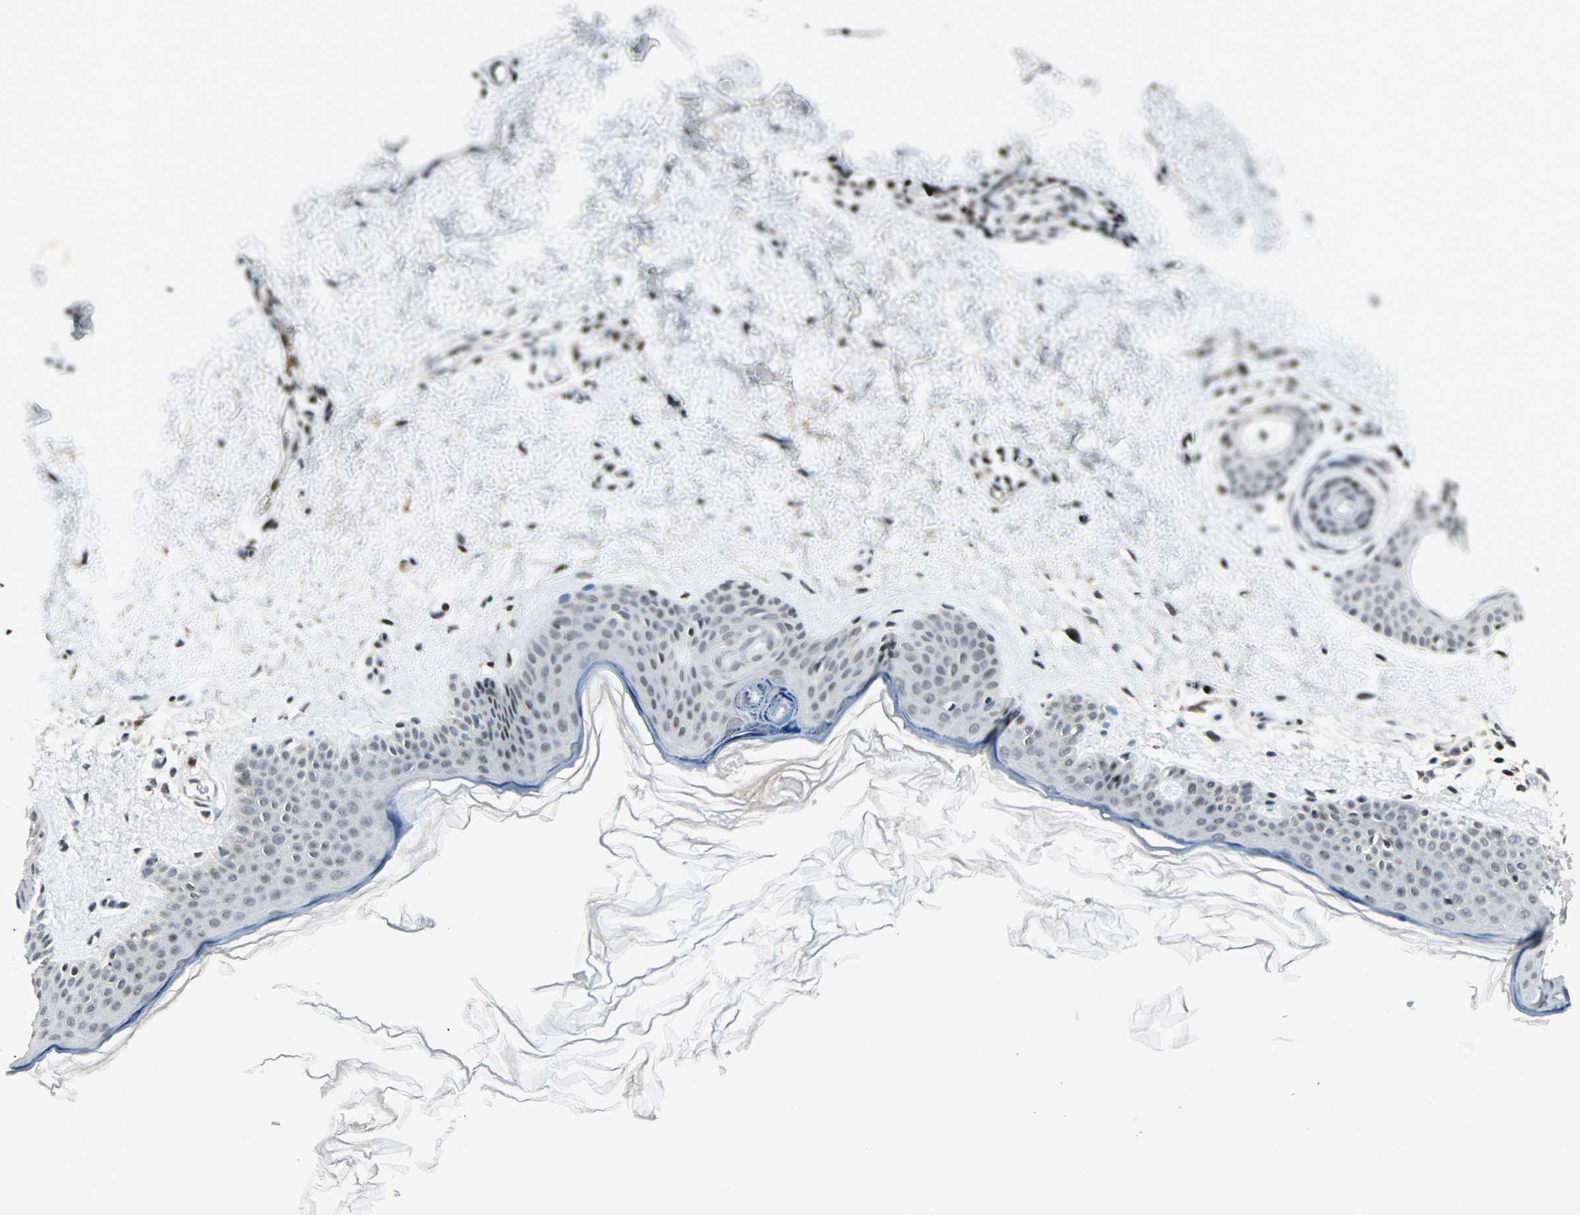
{"staining": {"intensity": "weak", "quantity": "25%-75%", "location": "nuclear"}, "tissue": "skin", "cell_type": "Fibroblasts", "image_type": "normal", "snomed": [{"axis": "morphology", "description": "Normal tissue, NOS"}, {"axis": "topography", "description": "Skin"}], "caption": "Immunohistochemistry (DAB) staining of unremarkable human skin exhibits weak nuclear protein staining in approximately 25%-75% of fibroblasts. (DAB (3,3'-diaminobenzidine) IHC, brown staining for protein, blue staining for nuclei).", "gene": "SIN3A", "patient": {"sex": "female", "age": 56}}